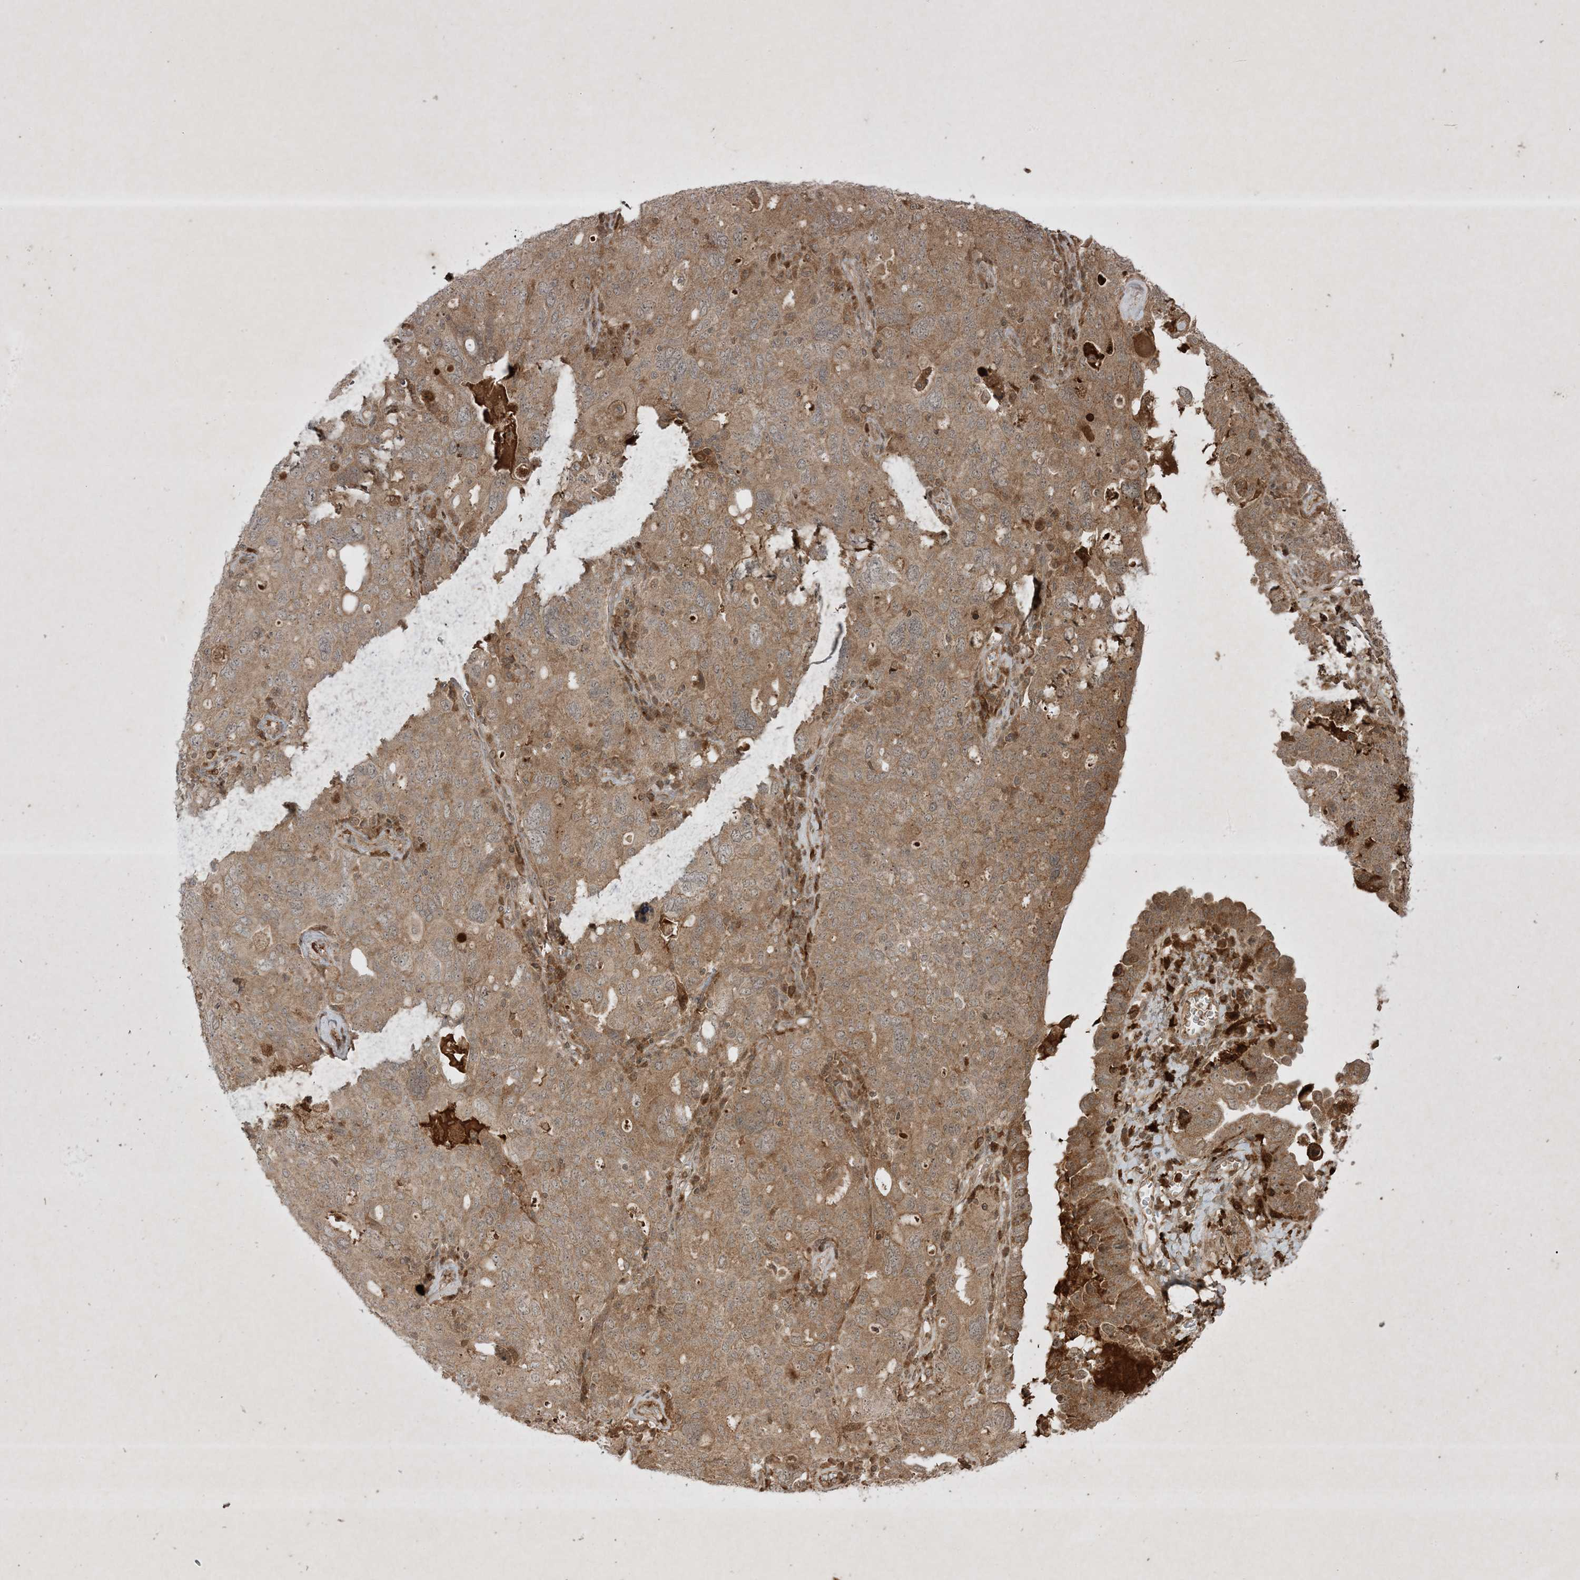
{"staining": {"intensity": "moderate", "quantity": ">75%", "location": "cytoplasmic/membranous"}, "tissue": "ovarian cancer", "cell_type": "Tumor cells", "image_type": "cancer", "snomed": [{"axis": "morphology", "description": "Carcinoma, endometroid"}, {"axis": "topography", "description": "Ovary"}], "caption": "Endometroid carcinoma (ovarian) stained with a brown dye exhibits moderate cytoplasmic/membranous positive staining in about >75% of tumor cells.", "gene": "PTK6", "patient": {"sex": "female", "age": 62}}